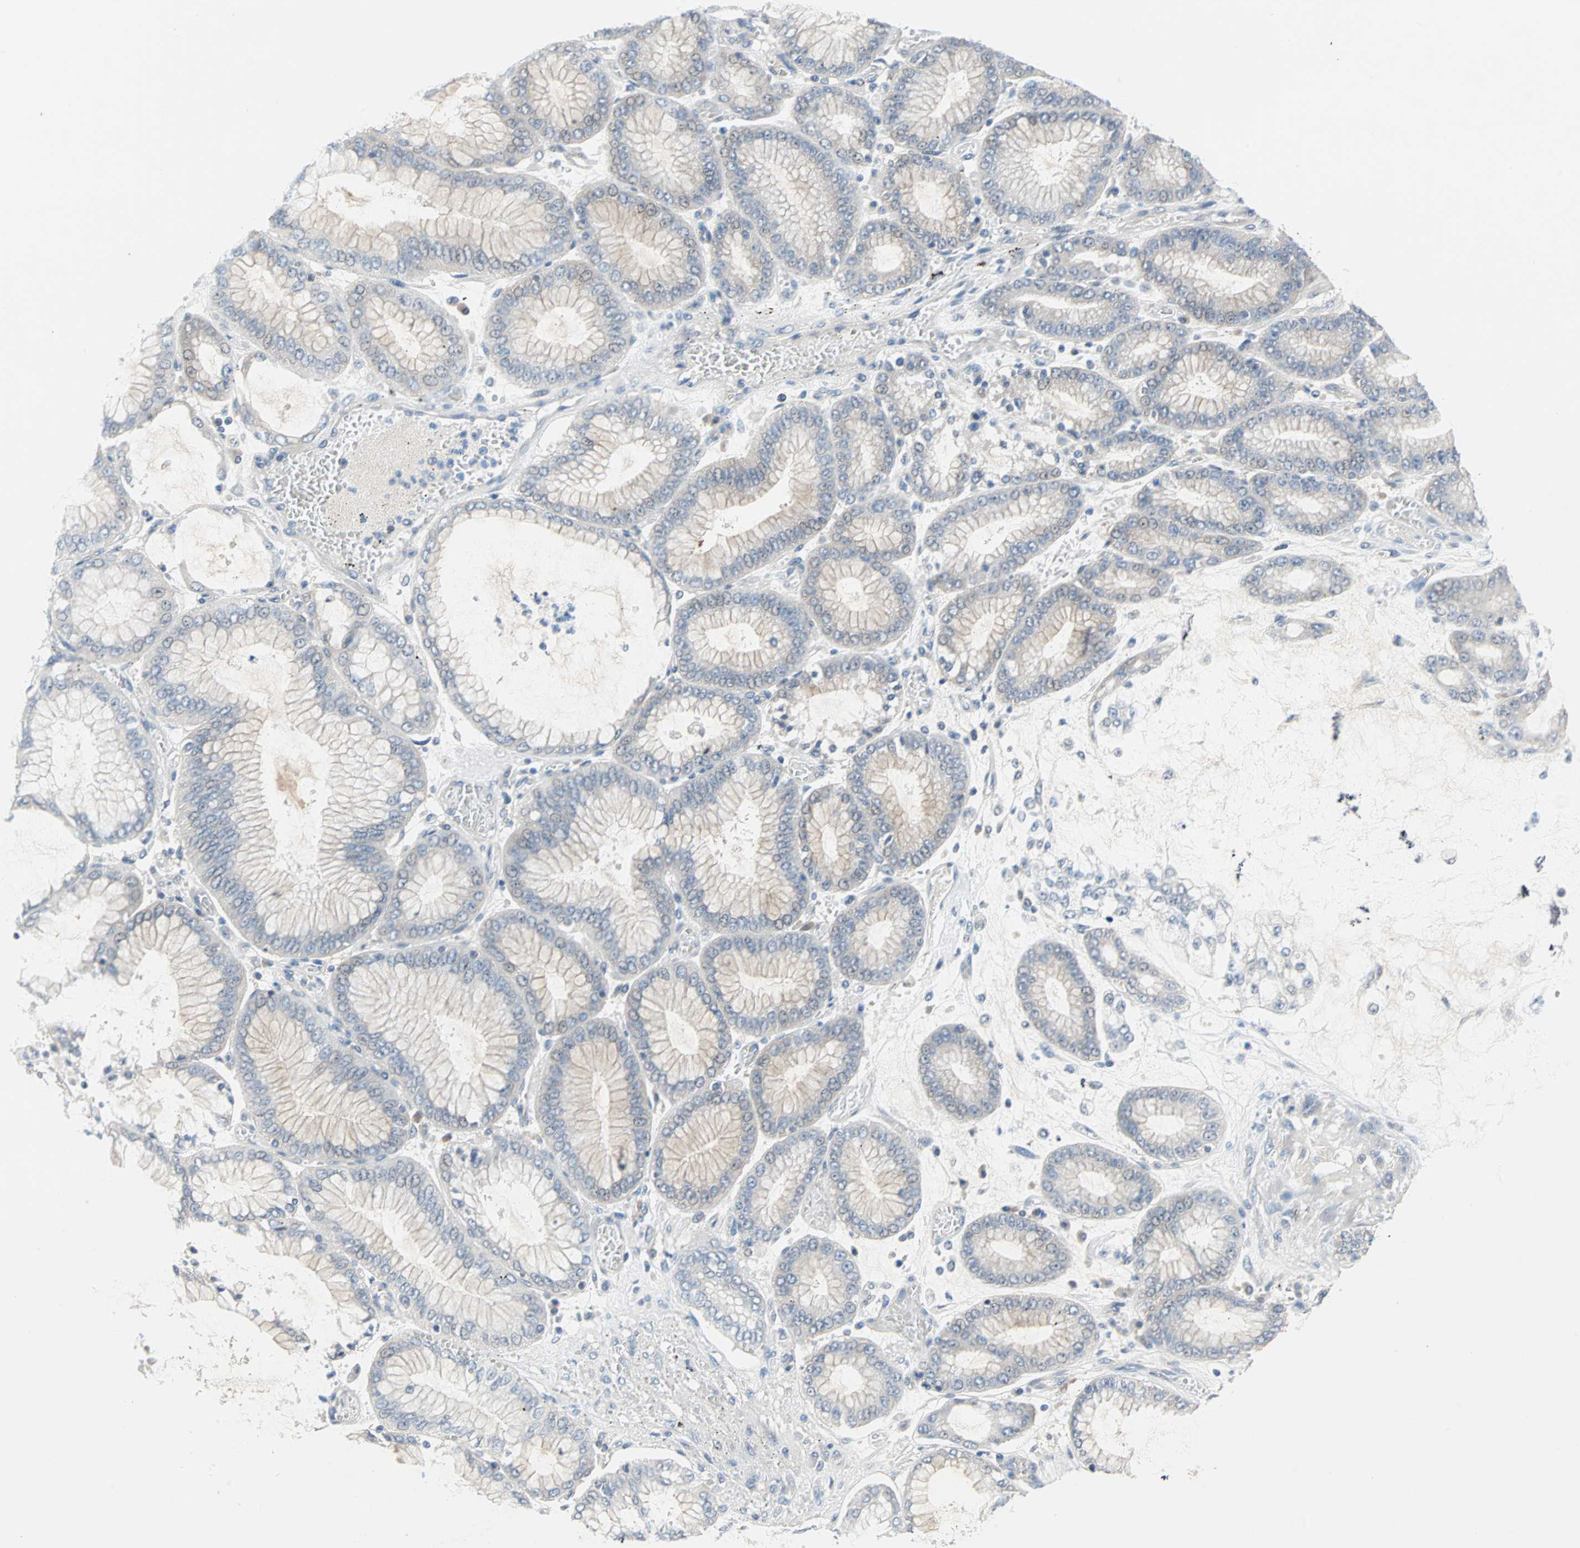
{"staining": {"intensity": "weak", "quantity": "<25%", "location": "cytoplasmic/membranous"}, "tissue": "stomach cancer", "cell_type": "Tumor cells", "image_type": "cancer", "snomed": [{"axis": "morphology", "description": "Normal tissue, NOS"}, {"axis": "morphology", "description": "Adenocarcinoma, NOS"}, {"axis": "topography", "description": "Stomach, upper"}, {"axis": "topography", "description": "Stomach"}], "caption": "The micrograph displays no significant staining in tumor cells of stomach cancer (adenocarcinoma). The staining is performed using DAB brown chromogen with nuclei counter-stained in using hematoxylin.", "gene": "MPI", "patient": {"sex": "male", "age": 76}}